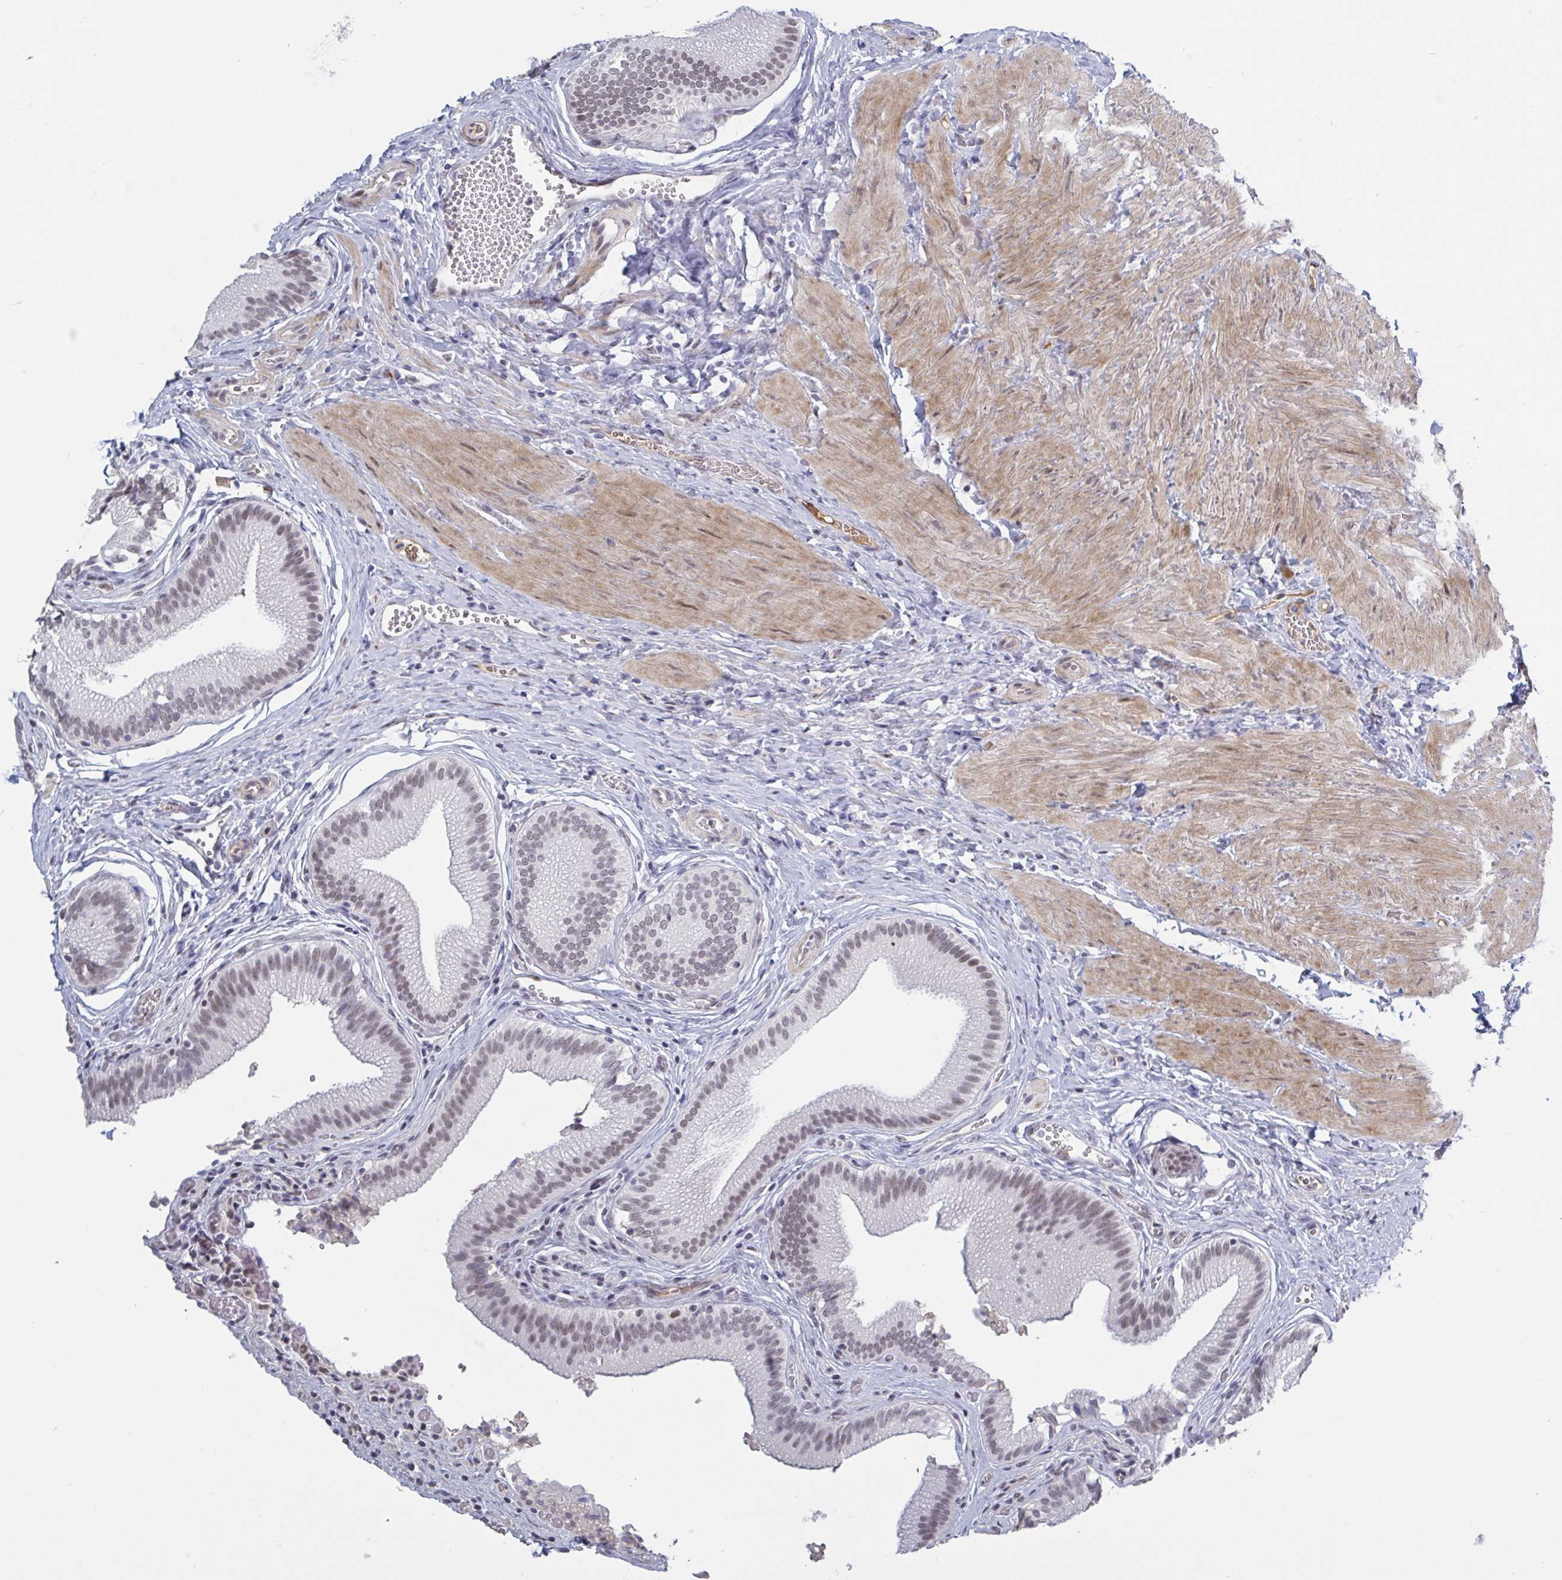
{"staining": {"intensity": "moderate", "quantity": "25%-75%", "location": "nuclear"}, "tissue": "gallbladder", "cell_type": "Glandular cells", "image_type": "normal", "snomed": [{"axis": "morphology", "description": "Normal tissue, NOS"}, {"axis": "topography", "description": "Gallbladder"}, {"axis": "topography", "description": "Peripheral nerve tissue"}], "caption": "DAB immunohistochemical staining of unremarkable human gallbladder reveals moderate nuclear protein staining in about 25%-75% of glandular cells.", "gene": "BCL7B", "patient": {"sex": "male", "age": 17}}